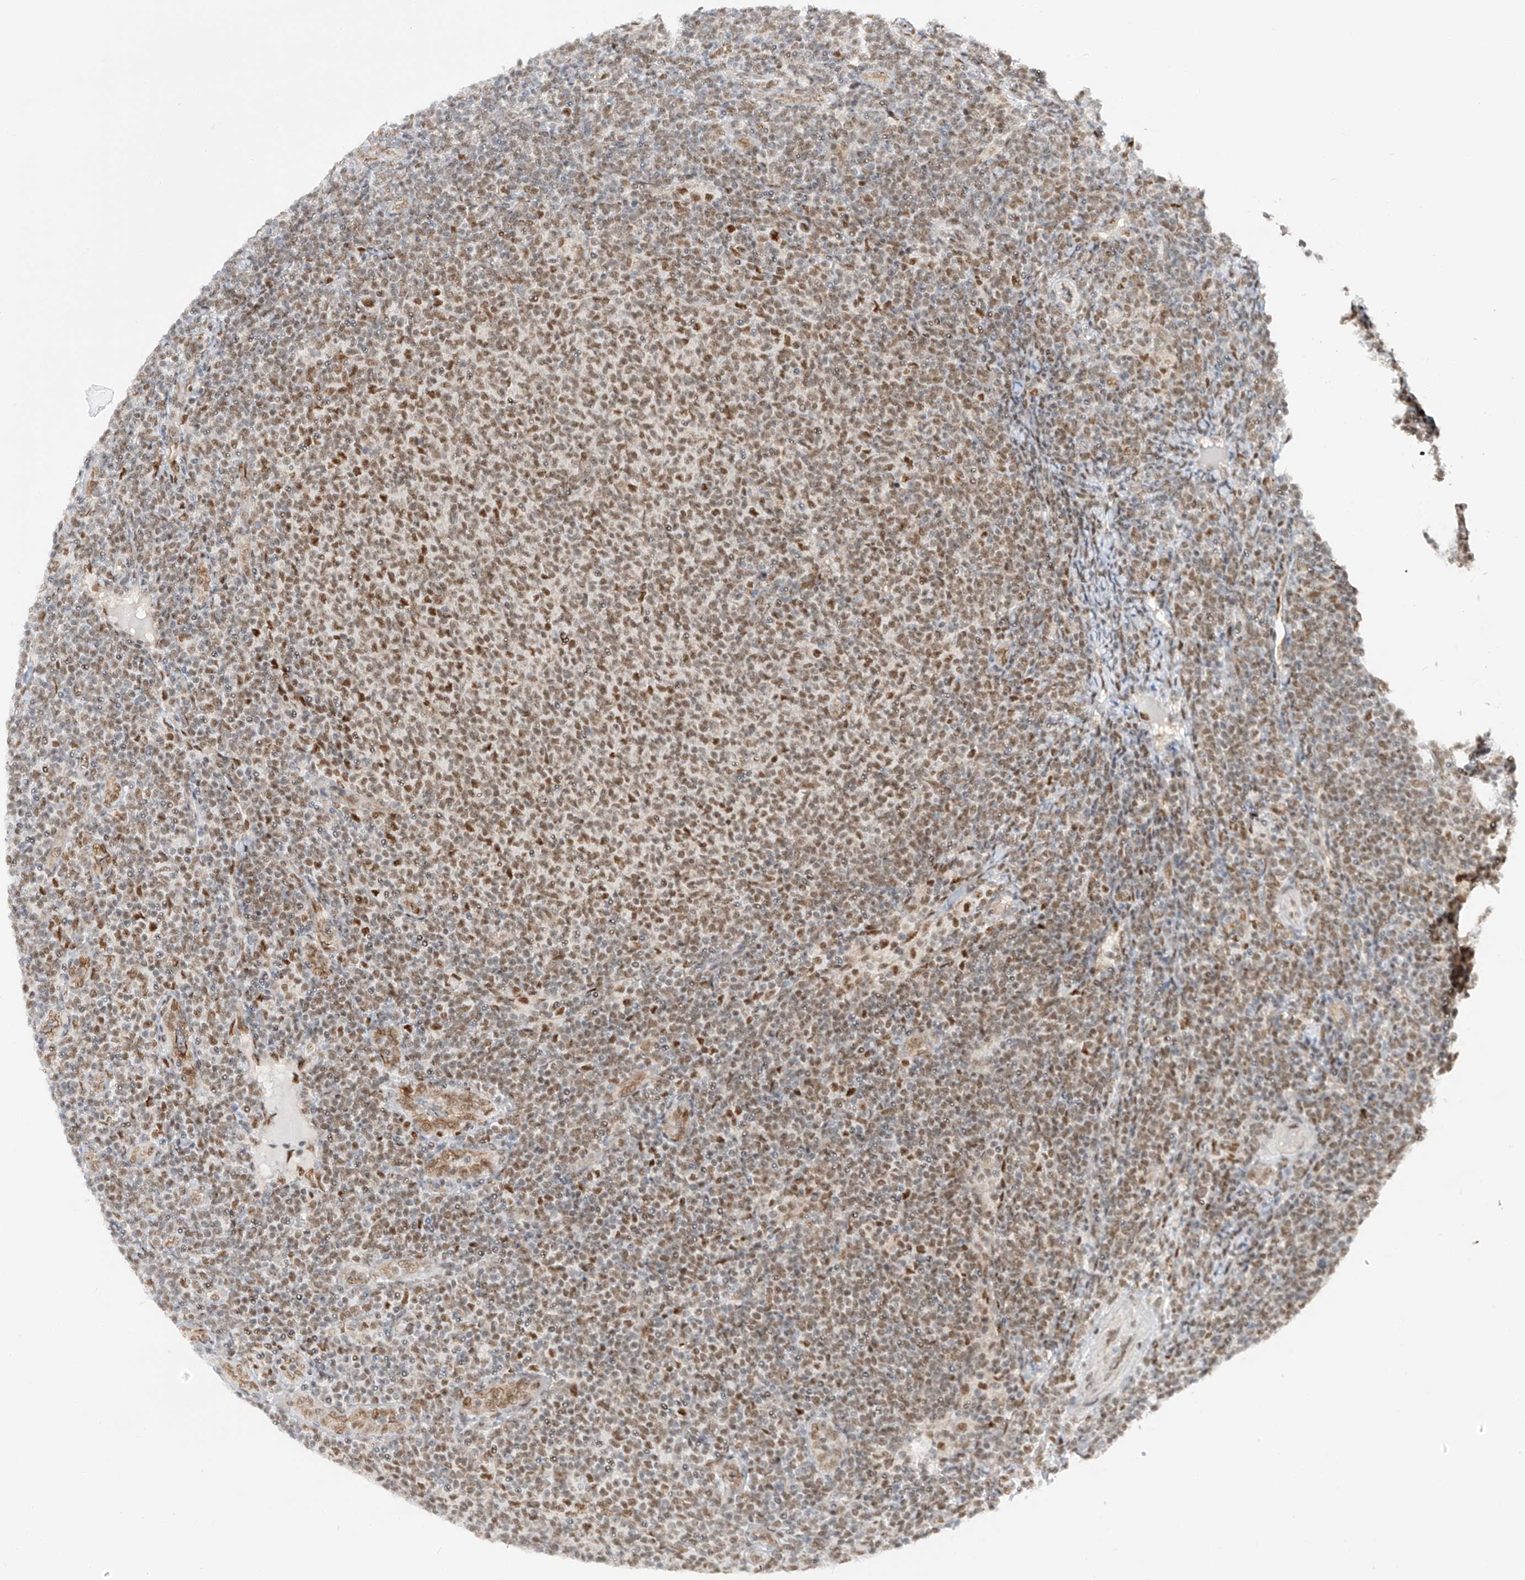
{"staining": {"intensity": "moderate", "quantity": ">75%", "location": "nuclear"}, "tissue": "lymphoma", "cell_type": "Tumor cells", "image_type": "cancer", "snomed": [{"axis": "morphology", "description": "Malignant lymphoma, non-Hodgkin's type, Low grade"}, {"axis": "topography", "description": "Lymph node"}], "caption": "Immunohistochemical staining of lymphoma exhibits moderate nuclear protein staining in approximately >75% of tumor cells.", "gene": "POGK", "patient": {"sex": "male", "age": 66}}